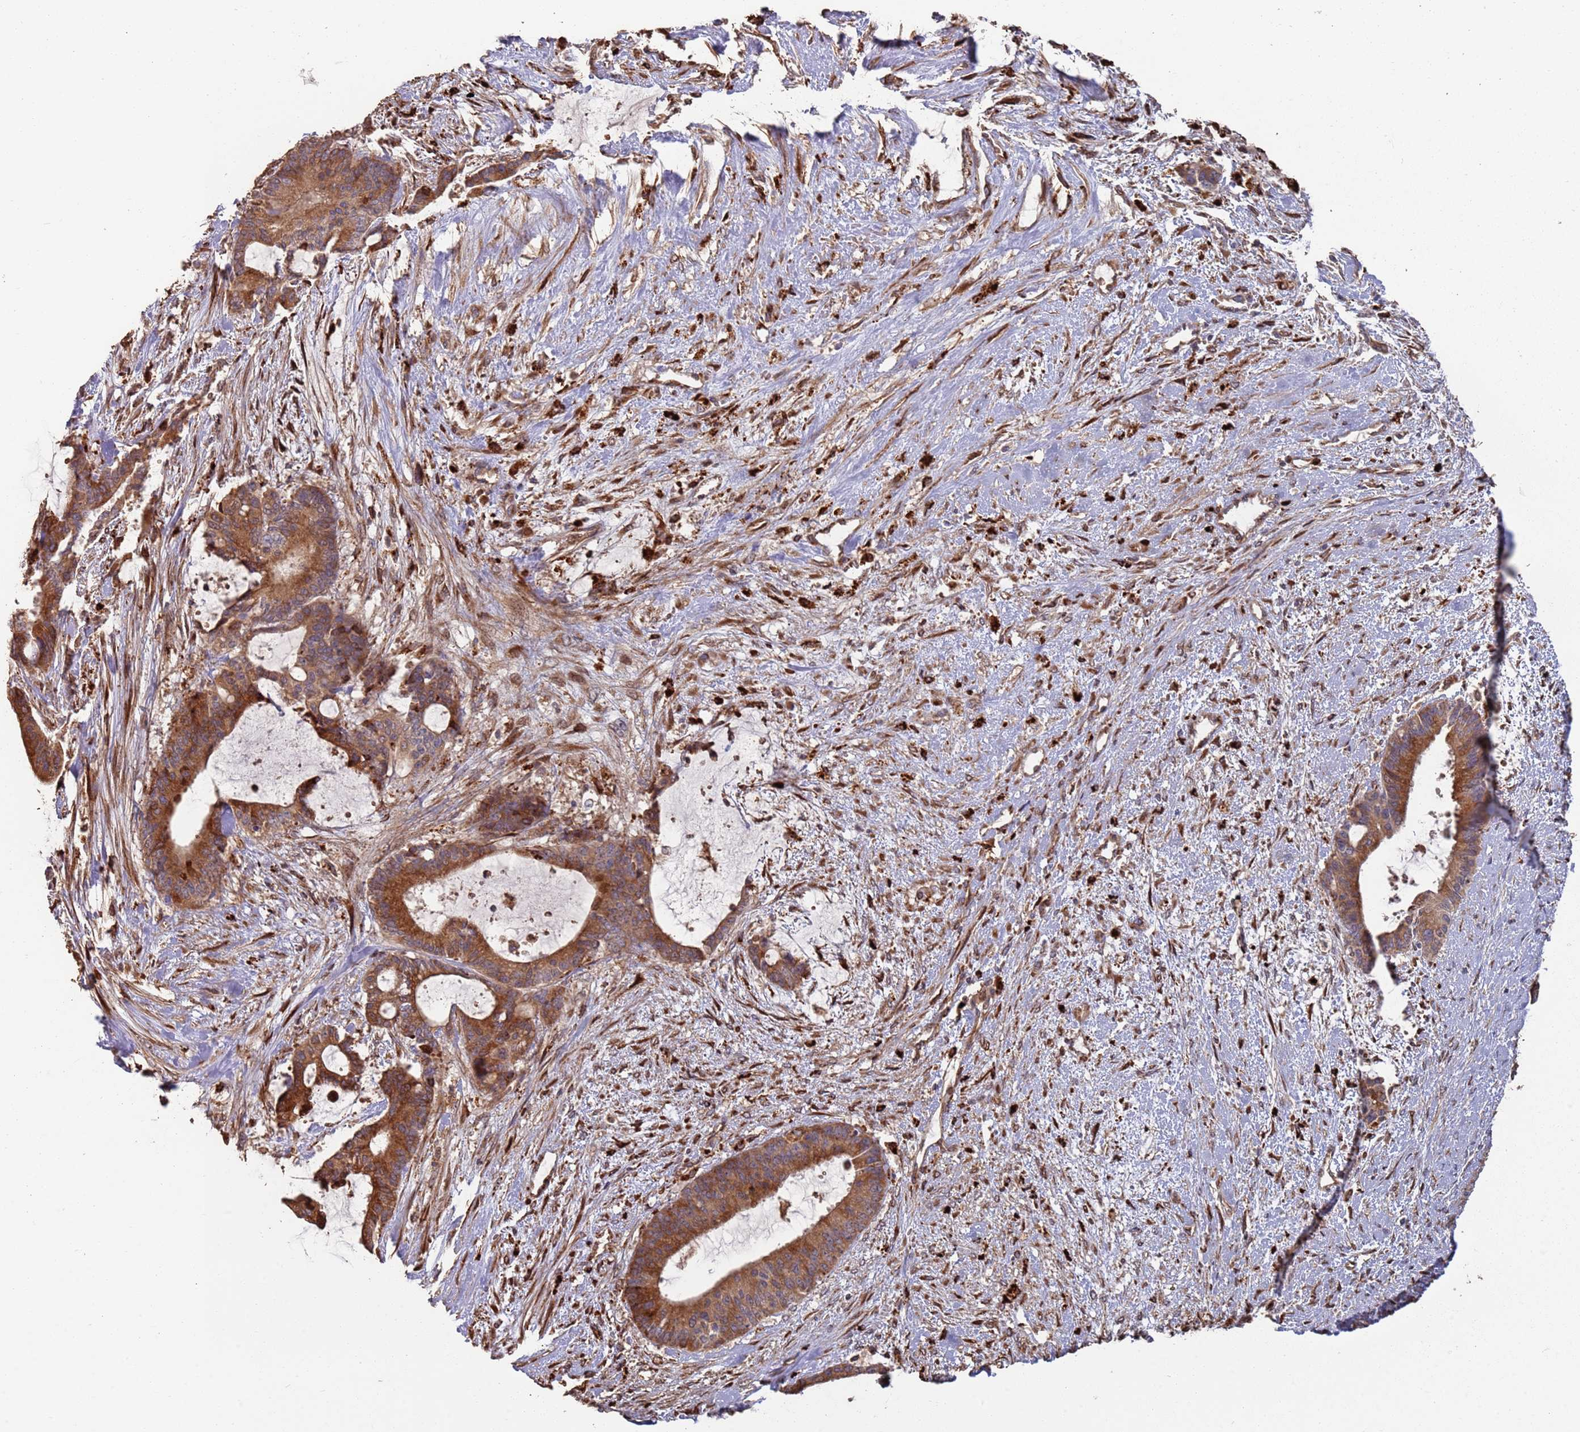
{"staining": {"intensity": "moderate", "quantity": ">75%", "location": "cytoplasmic/membranous"}, "tissue": "liver cancer", "cell_type": "Tumor cells", "image_type": "cancer", "snomed": [{"axis": "morphology", "description": "Normal tissue, NOS"}, {"axis": "morphology", "description": "Cholangiocarcinoma"}, {"axis": "topography", "description": "Liver"}, {"axis": "topography", "description": "Peripheral nerve tissue"}], "caption": "High-power microscopy captured an immunohistochemistry histopathology image of liver cancer (cholangiocarcinoma), revealing moderate cytoplasmic/membranous positivity in approximately >75% of tumor cells.", "gene": "LACC1", "patient": {"sex": "female", "age": 73}}